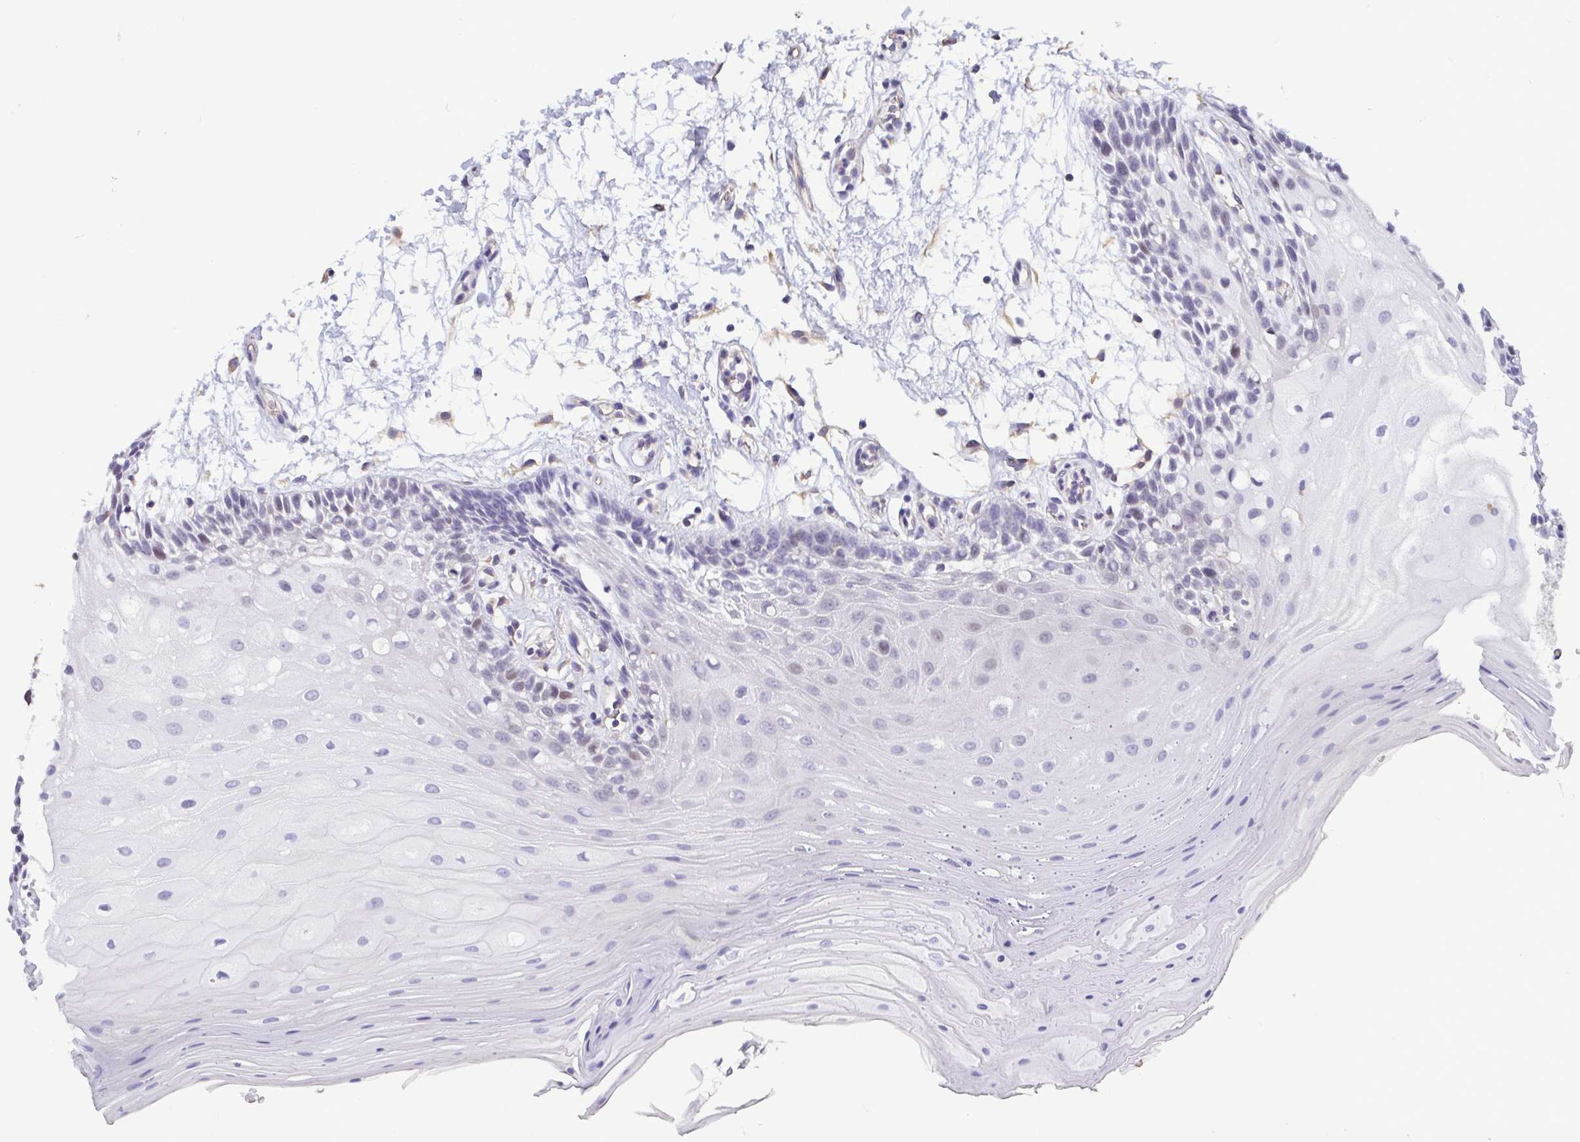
{"staining": {"intensity": "negative", "quantity": "none", "location": "none"}, "tissue": "oral mucosa", "cell_type": "Squamous epithelial cells", "image_type": "normal", "snomed": [{"axis": "morphology", "description": "Normal tissue, NOS"}, {"axis": "morphology", "description": "Squamous cell carcinoma, NOS"}, {"axis": "topography", "description": "Oral tissue"}, {"axis": "topography", "description": "Tounge, NOS"}, {"axis": "topography", "description": "Head-Neck"}], "caption": "Immunohistochemistry micrograph of unremarkable oral mucosa stained for a protein (brown), which exhibits no positivity in squamous epithelial cells.", "gene": "MORC4", "patient": {"sex": "male", "age": 62}}